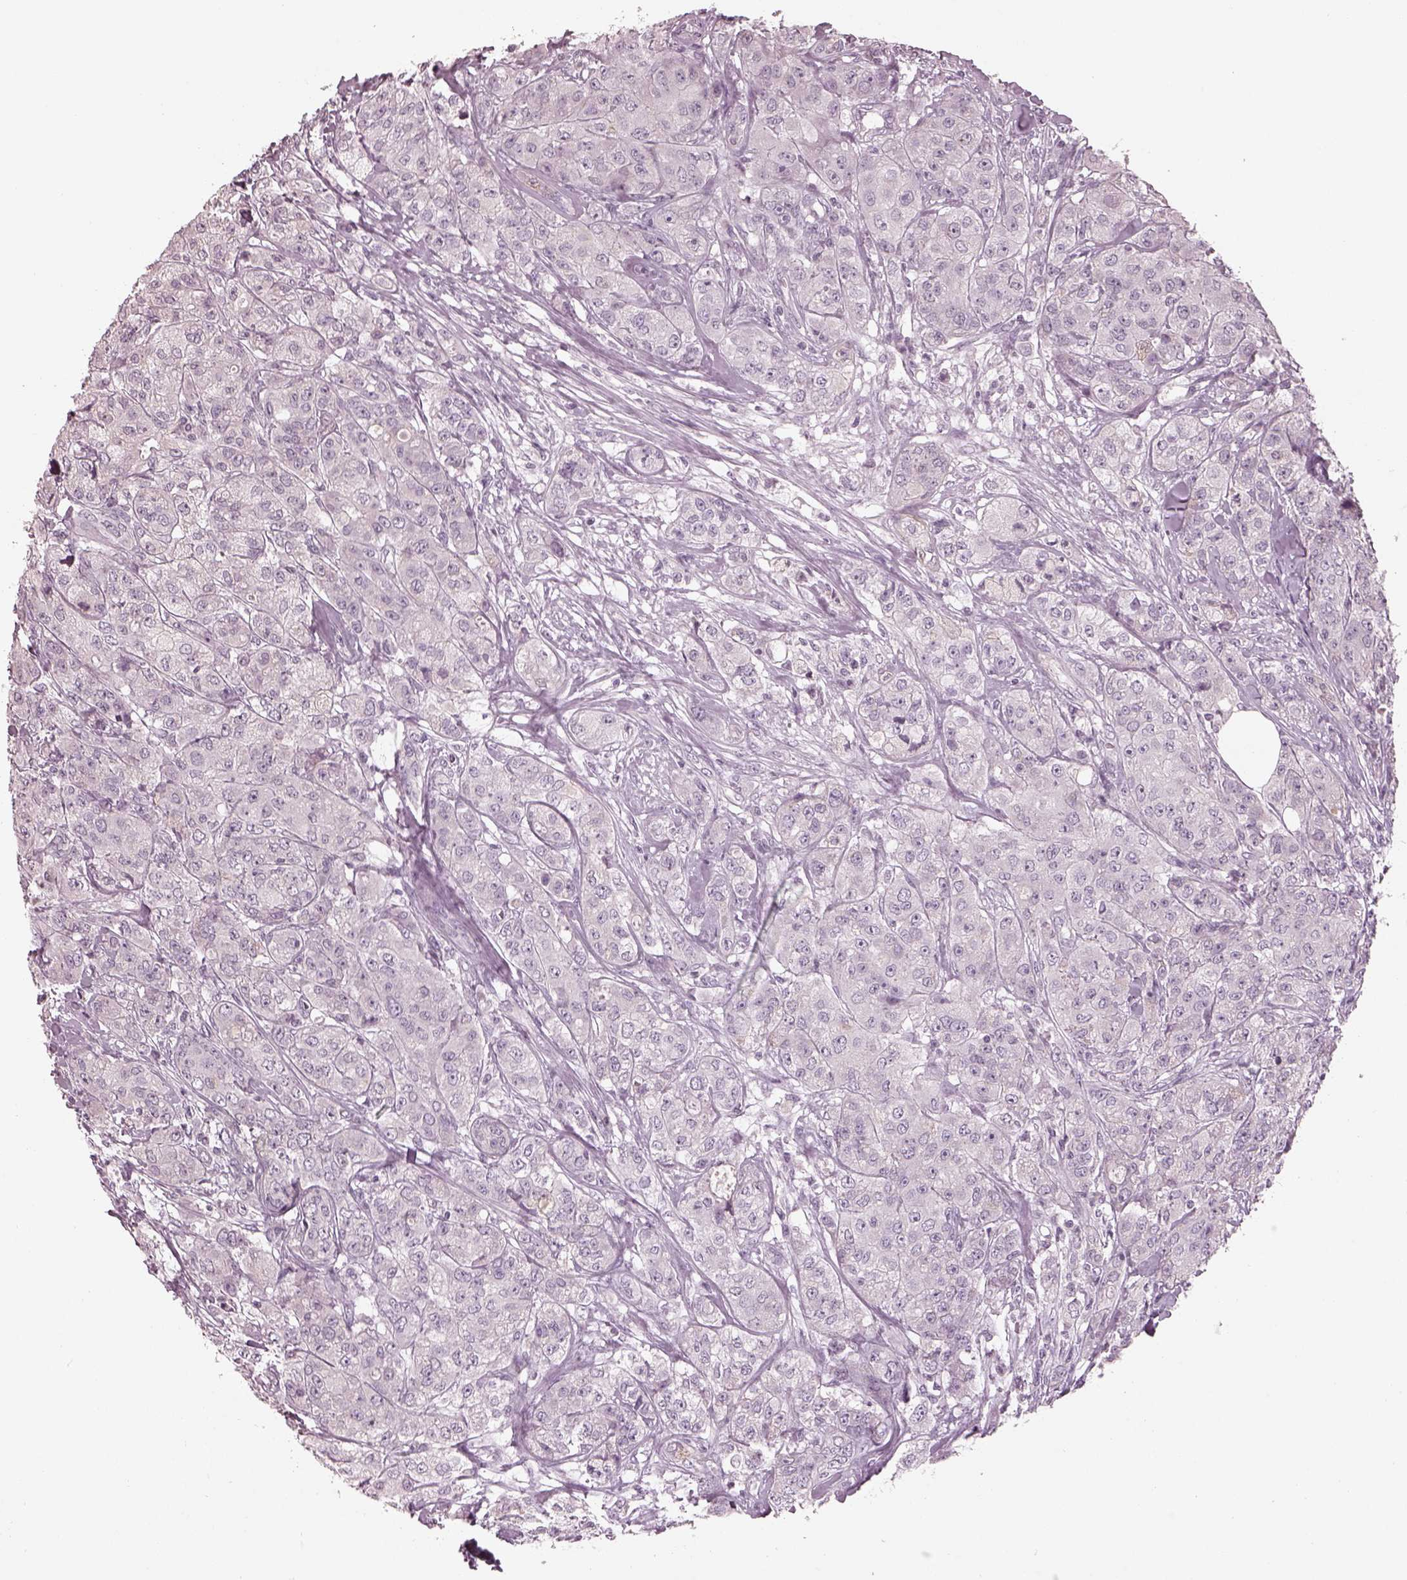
{"staining": {"intensity": "weak", "quantity": "<25%", "location": "cytoplasmic/membranous"}, "tissue": "breast cancer", "cell_type": "Tumor cells", "image_type": "cancer", "snomed": [{"axis": "morphology", "description": "Duct carcinoma"}, {"axis": "topography", "description": "Breast"}], "caption": "High magnification brightfield microscopy of invasive ductal carcinoma (breast) stained with DAB (brown) and counterstained with hematoxylin (blue): tumor cells show no significant expression.", "gene": "TLX3", "patient": {"sex": "female", "age": 43}}